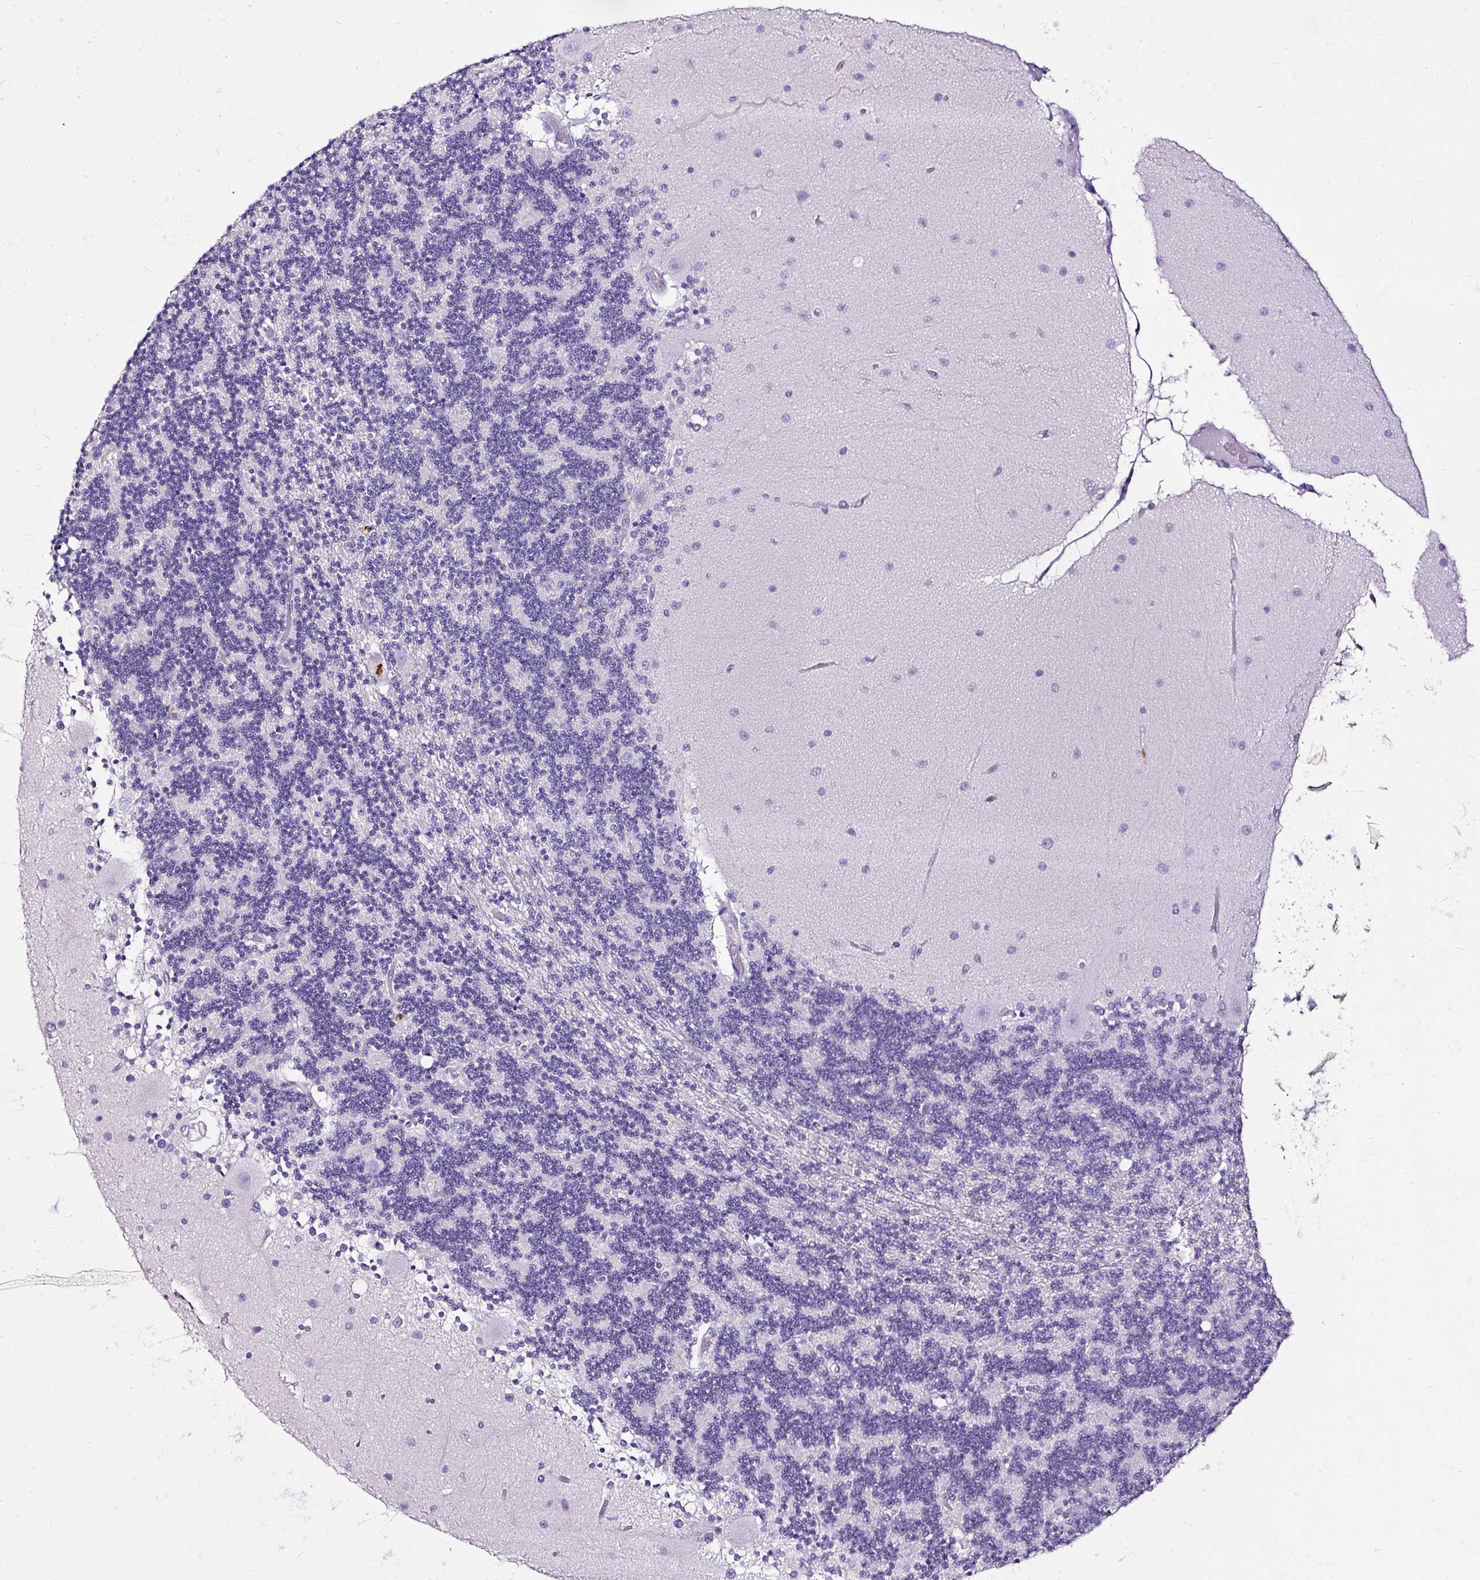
{"staining": {"intensity": "negative", "quantity": "none", "location": "none"}, "tissue": "cerebellum", "cell_type": "Cells in granular layer", "image_type": "normal", "snomed": [{"axis": "morphology", "description": "Normal tissue, NOS"}, {"axis": "topography", "description": "Cerebellum"}], "caption": "Image shows no significant protein positivity in cells in granular layer of benign cerebellum.", "gene": "SLC7A8", "patient": {"sex": "female", "age": 54}}